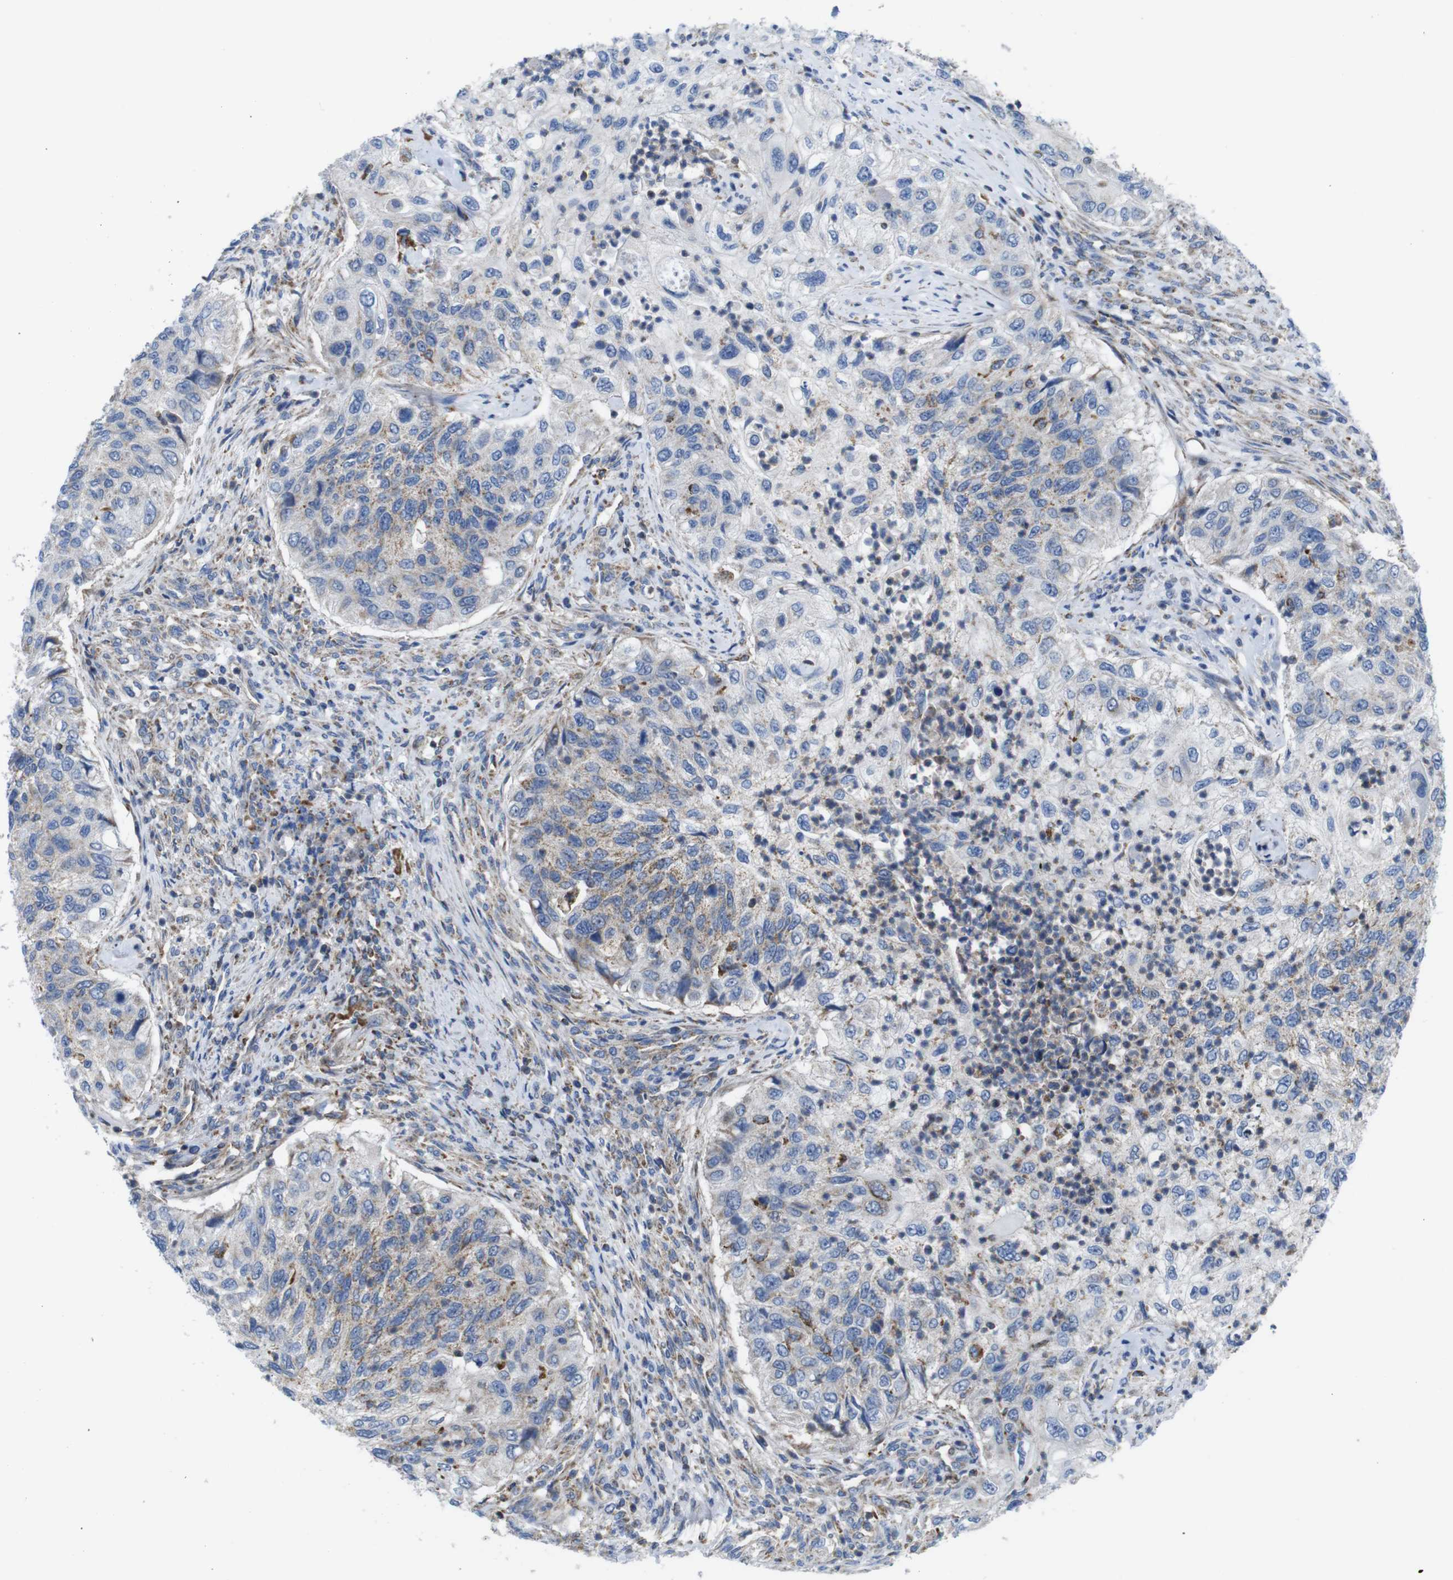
{"staining": {"intensity": "moderate", "quantity": "25%-75%", "location": "cytoplasmic/membranous"}, "tissue": "urothelial cancer", "cell_type": "Tumor cells", "image_type": "cancer", "snomed": [{"axis": "morphology", "description": "Urothelial carcinoma, High grade"}, {"axis": "topography", "description": "Urinary bladder"}], "caption": "The histopathology image reveals immunohistochemical staining of urothelial carcinoma (high-grade). There is moderate cytoplasmic/membranous expression is present in about 25%-75% of tumor cells. (DAB IHC, brown staining for protein, blue staining for nuclei).", "gene": "PDCD1LG2", "patient": {"sex": "female", "age": 60}}